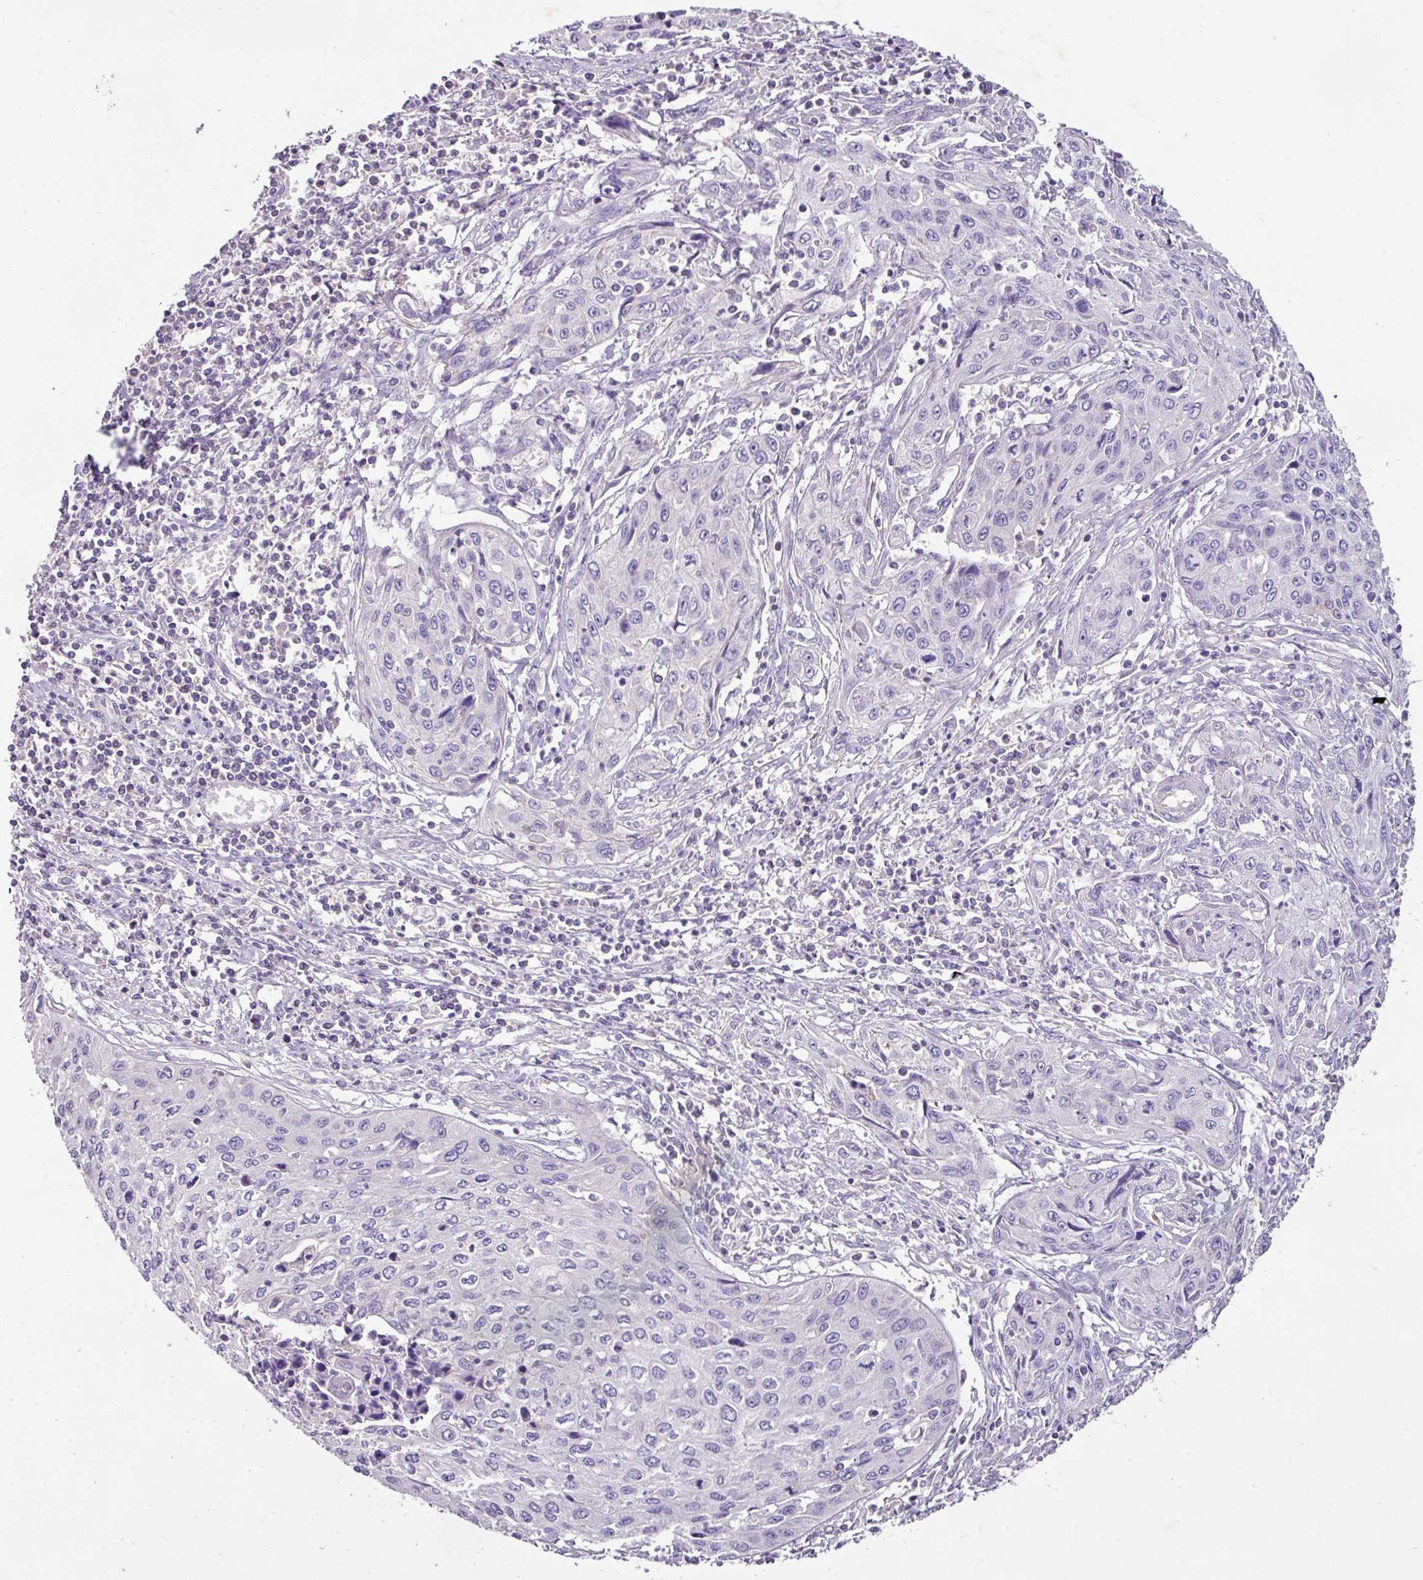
{"staining": {"intensity": "negative", "quantity": "none", "location": "none"}, "tissue": "cervical cancer", "cell_type": "Tumor cells", "image_type": "cancer", "snomed": [{"axis": "morphology", "description": "Squamous cell carcinoma, NOS"}, {"axis": "topography", "description": "Cervix"}], "caption": "This is an immunohistochemistry (IHC) photomicrograph of human cervical cancer (squamous cell carcinoma). There is no positivity in tumor cells.", "gene": "AGR3", "patient": {"sex": "female", "age": 32}}